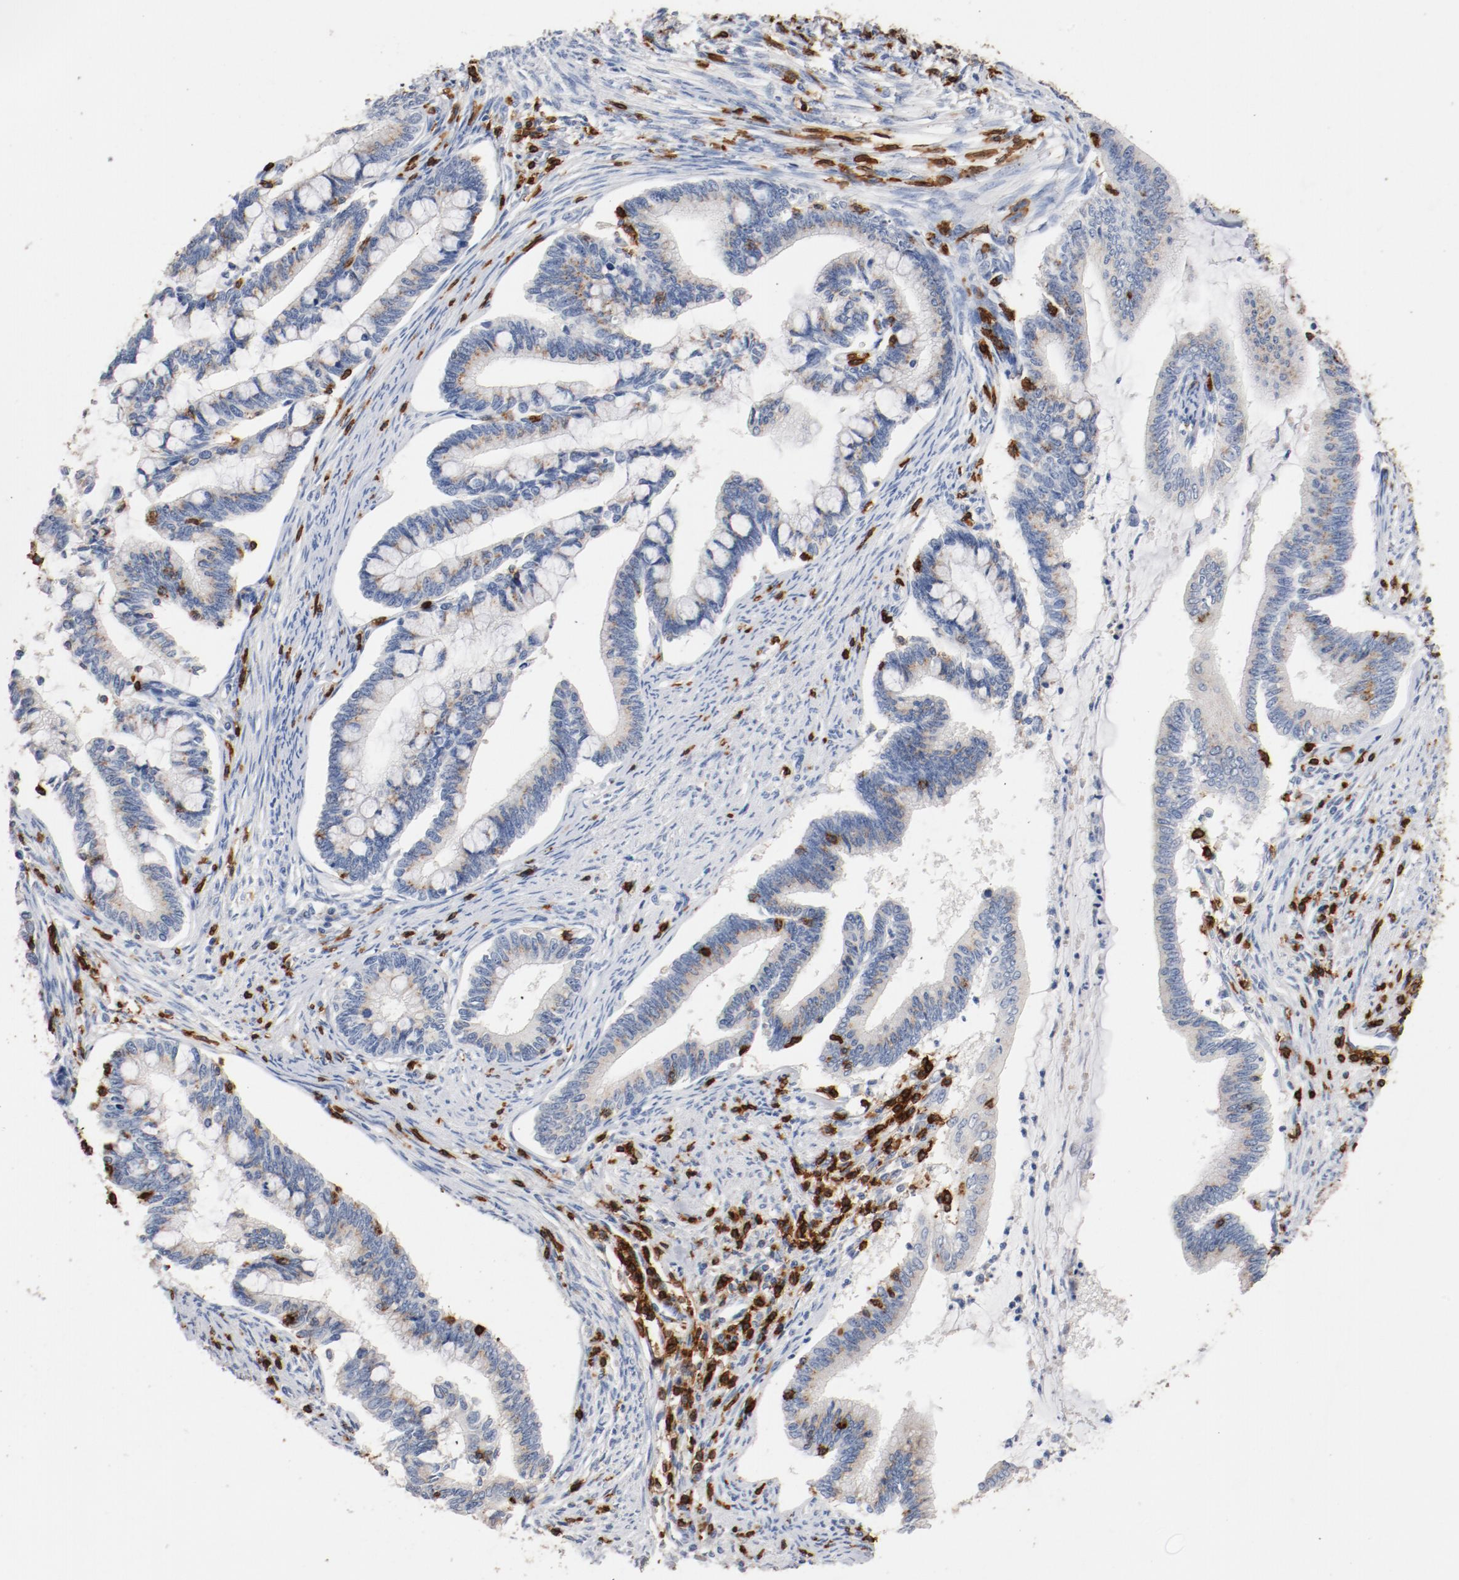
{"staining": {"intensity": "weak", "quantity": "25%-75%", "location": "cytoplasmic/membranous"}, "tissue": "cervical cancer", "cell_type": "Tumor cells", "image_type": "cancer", "snomed": [{"axis": "morphology", "description": "Adenocarcinoma, NOS"}, {"axis": "topography", "description": "Cervix"}], "caption": "This is a histology image of immunohistochemistry (IHC) staining of cervical cancer, which shows weak positivity in the cytoplasmic/membranous of tumor cells.", "gene": "CD247", "patient": {"sex": "female", "age": 36}}